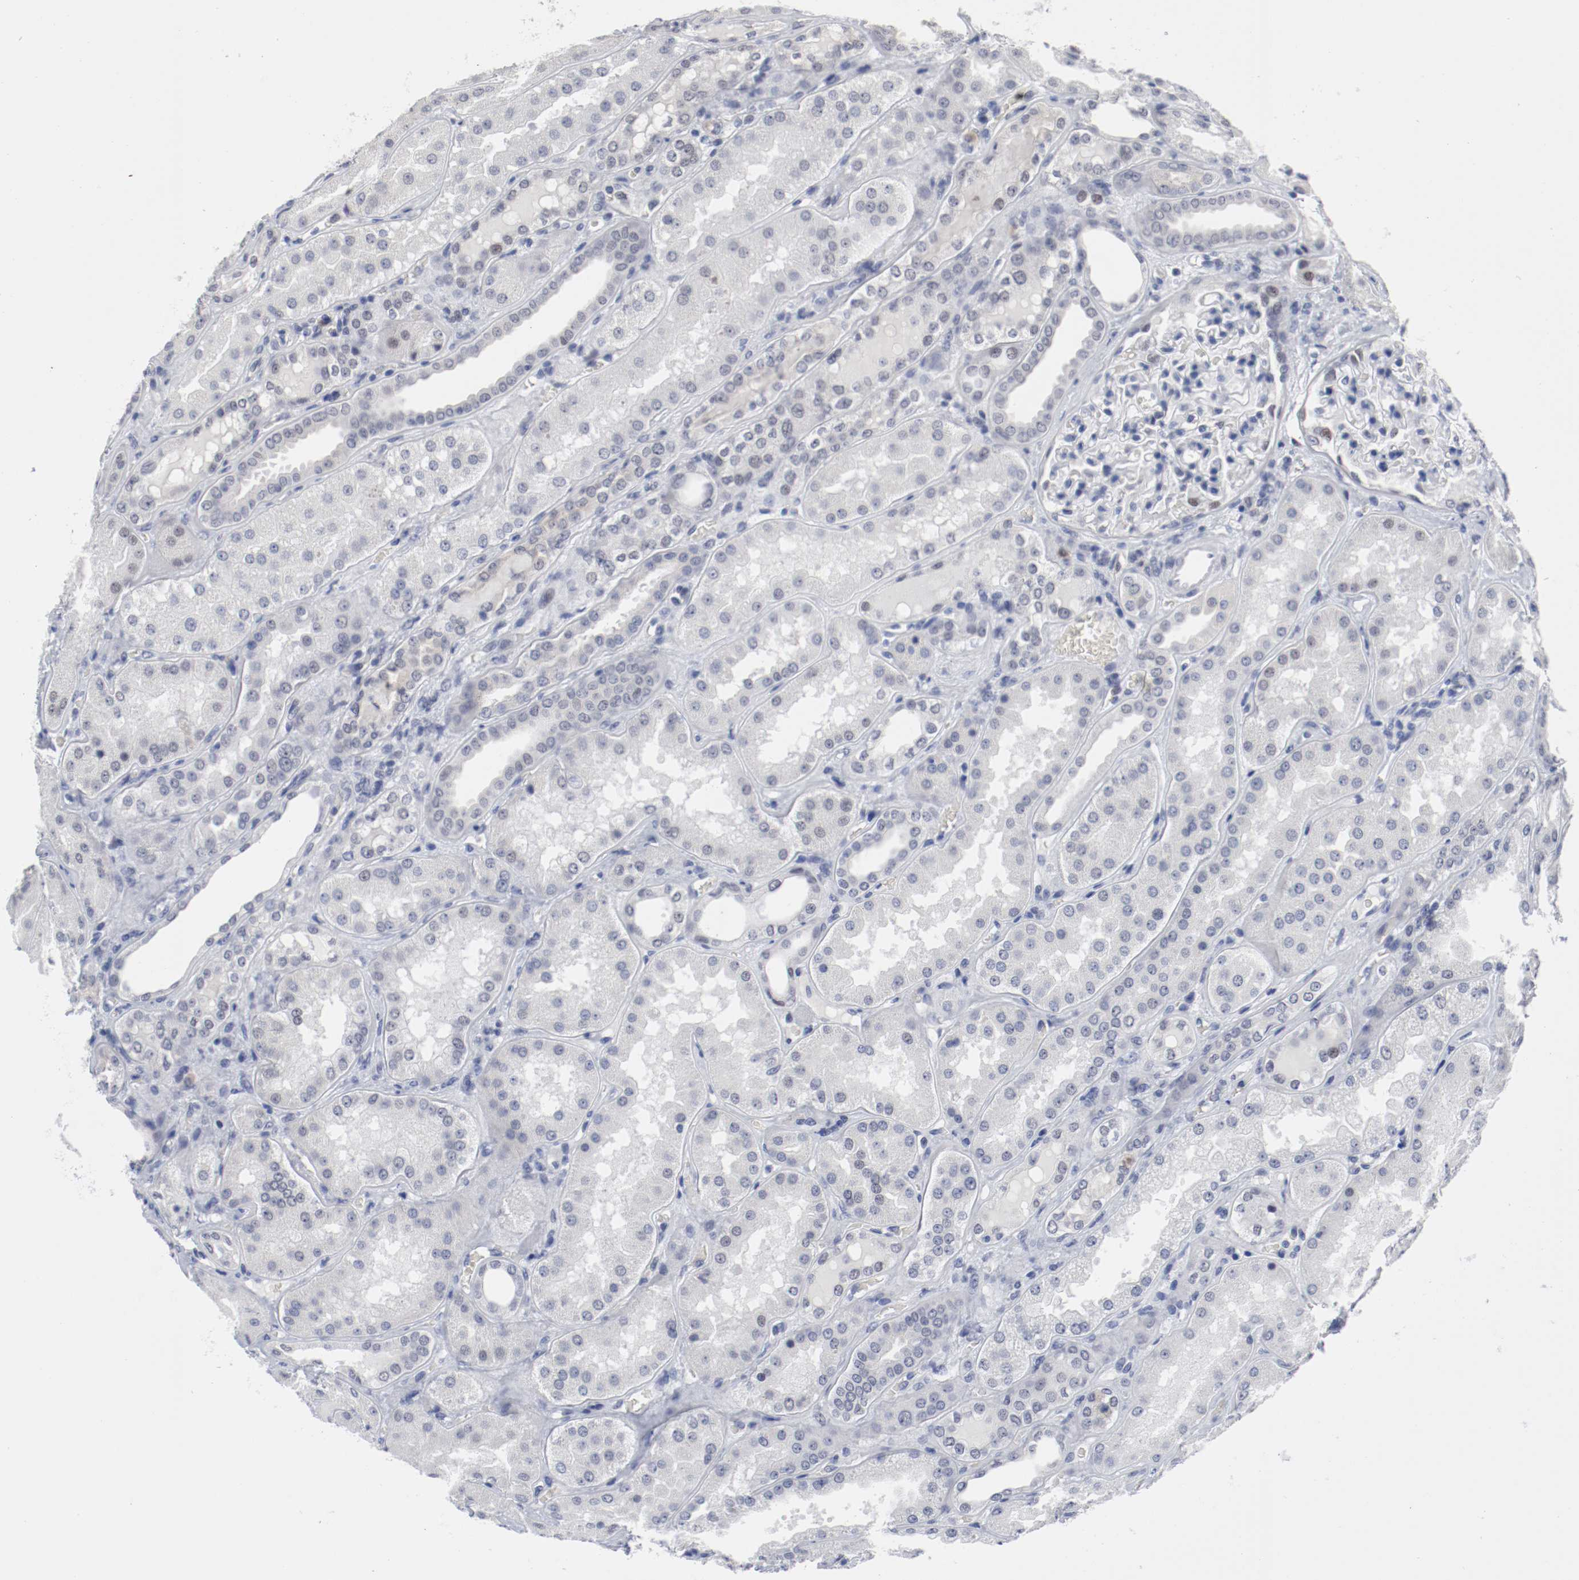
{"staining": {"intensity": "negative", "quantity": "none", "location": "none"}, "tissue": "kidney", "cell_type": "Cells in glomeruli", "image_type": "normal", "snomed": [{"axis": "morphology", "description": "Normal tissue, NOS"}, {"axis": "topography", "description": "Kidney"}], "caption": "The immunohistochemistry (IHC) micrograph has no significant staining in cells in glomeruli of kidney.", "gene": "ANKLE2", "patient": {"sex": "female", "age": 56}}